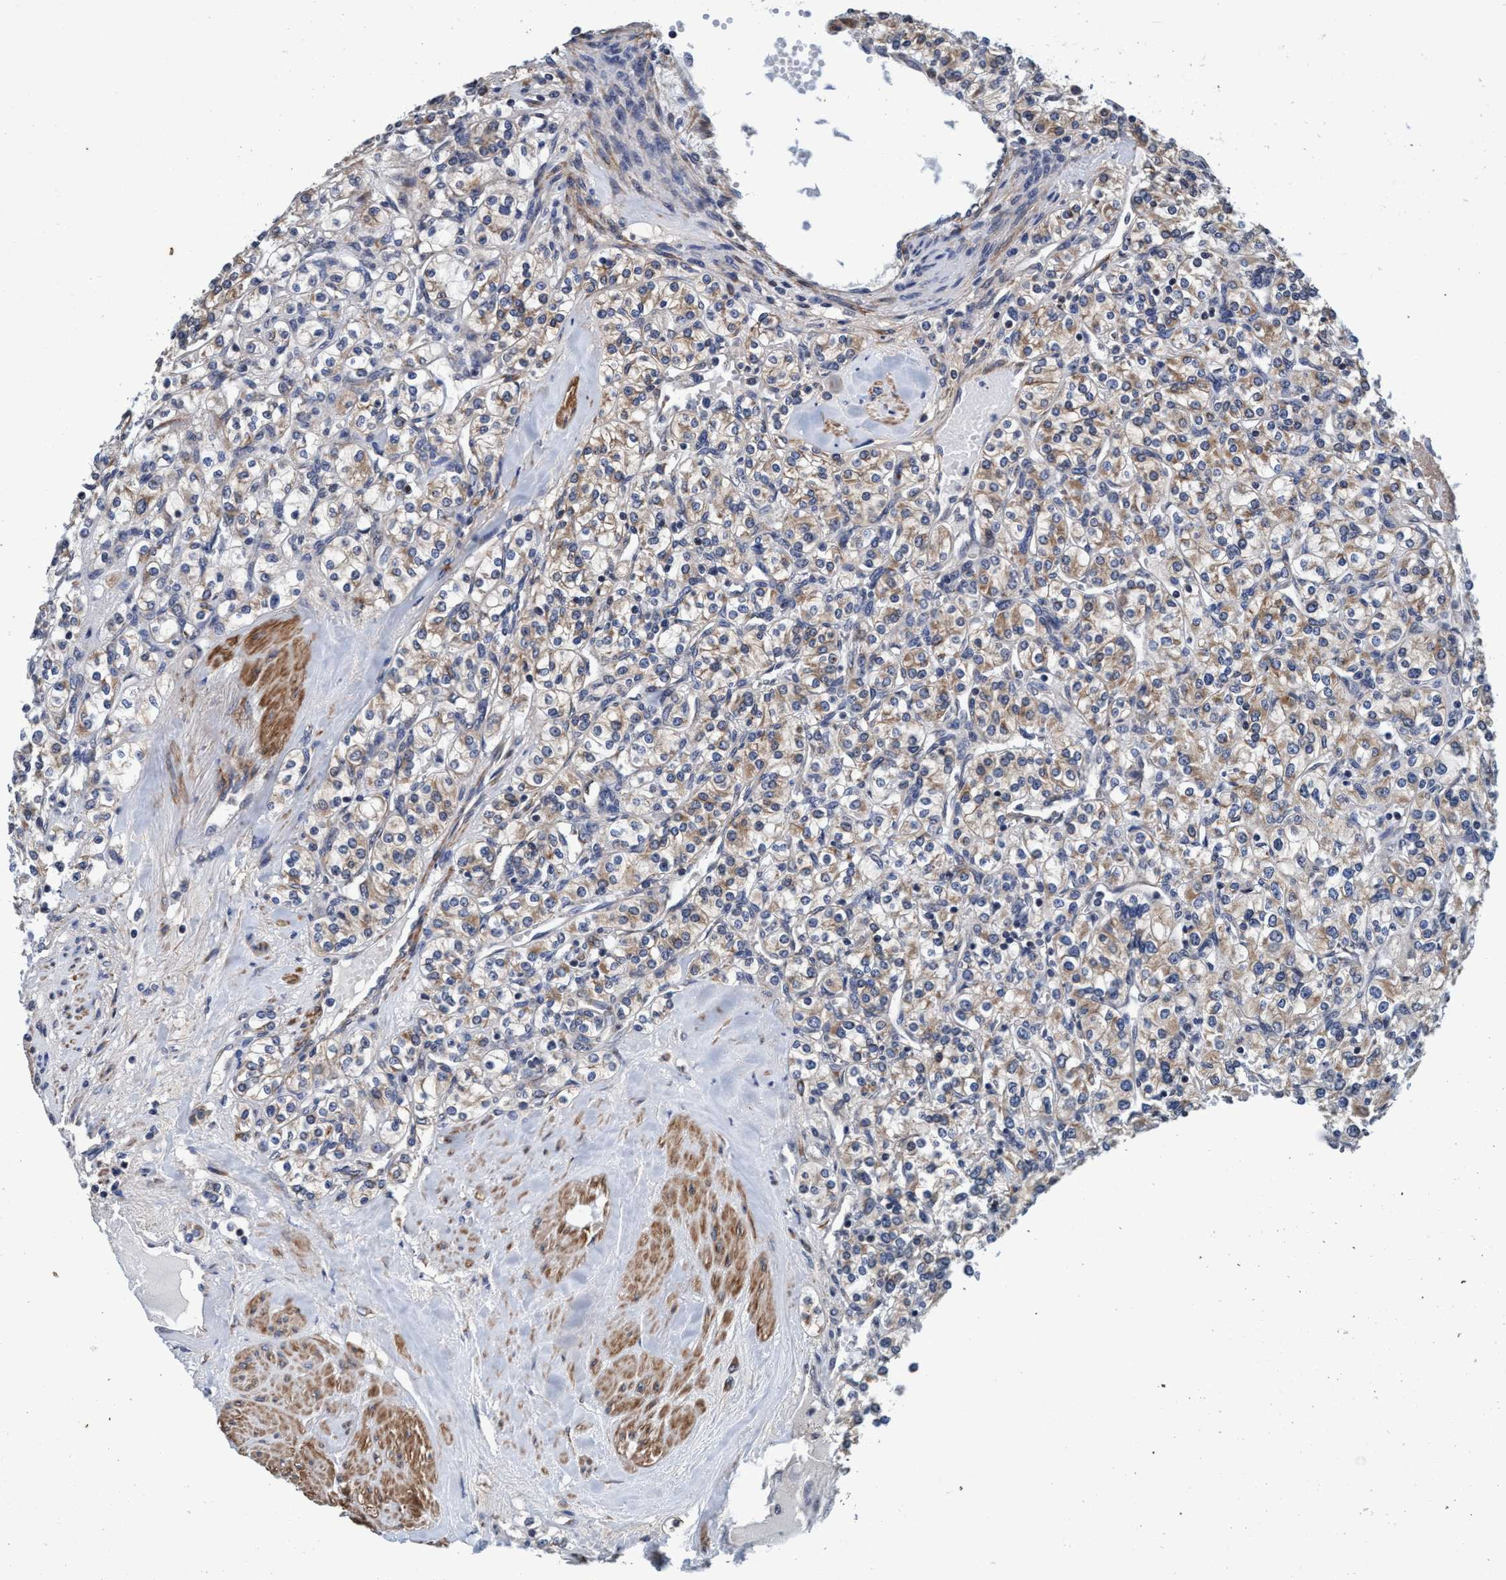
{"staining": {"intensity": "weak", "quantity": "25%-75%", "location": "cytoplasmic/membranous"}, "tissue": "renal cancer", "cell_type": "Tumor cells", "image_type": "cancer", "snomed": [{"axis": "morphology", "description": "Adenocarcinoma, NOS"}, {"axis": "topography", "description": "Kidney"}], "caption": "Protein expression analysis of human renal cancer (adenocarcinoma) reveals weak cytoplasmic/membranous expression in about 25%-75% of tumor cells.", "gene": "CALCOCO2", "patient": {"sex": "male", "age": 77}}